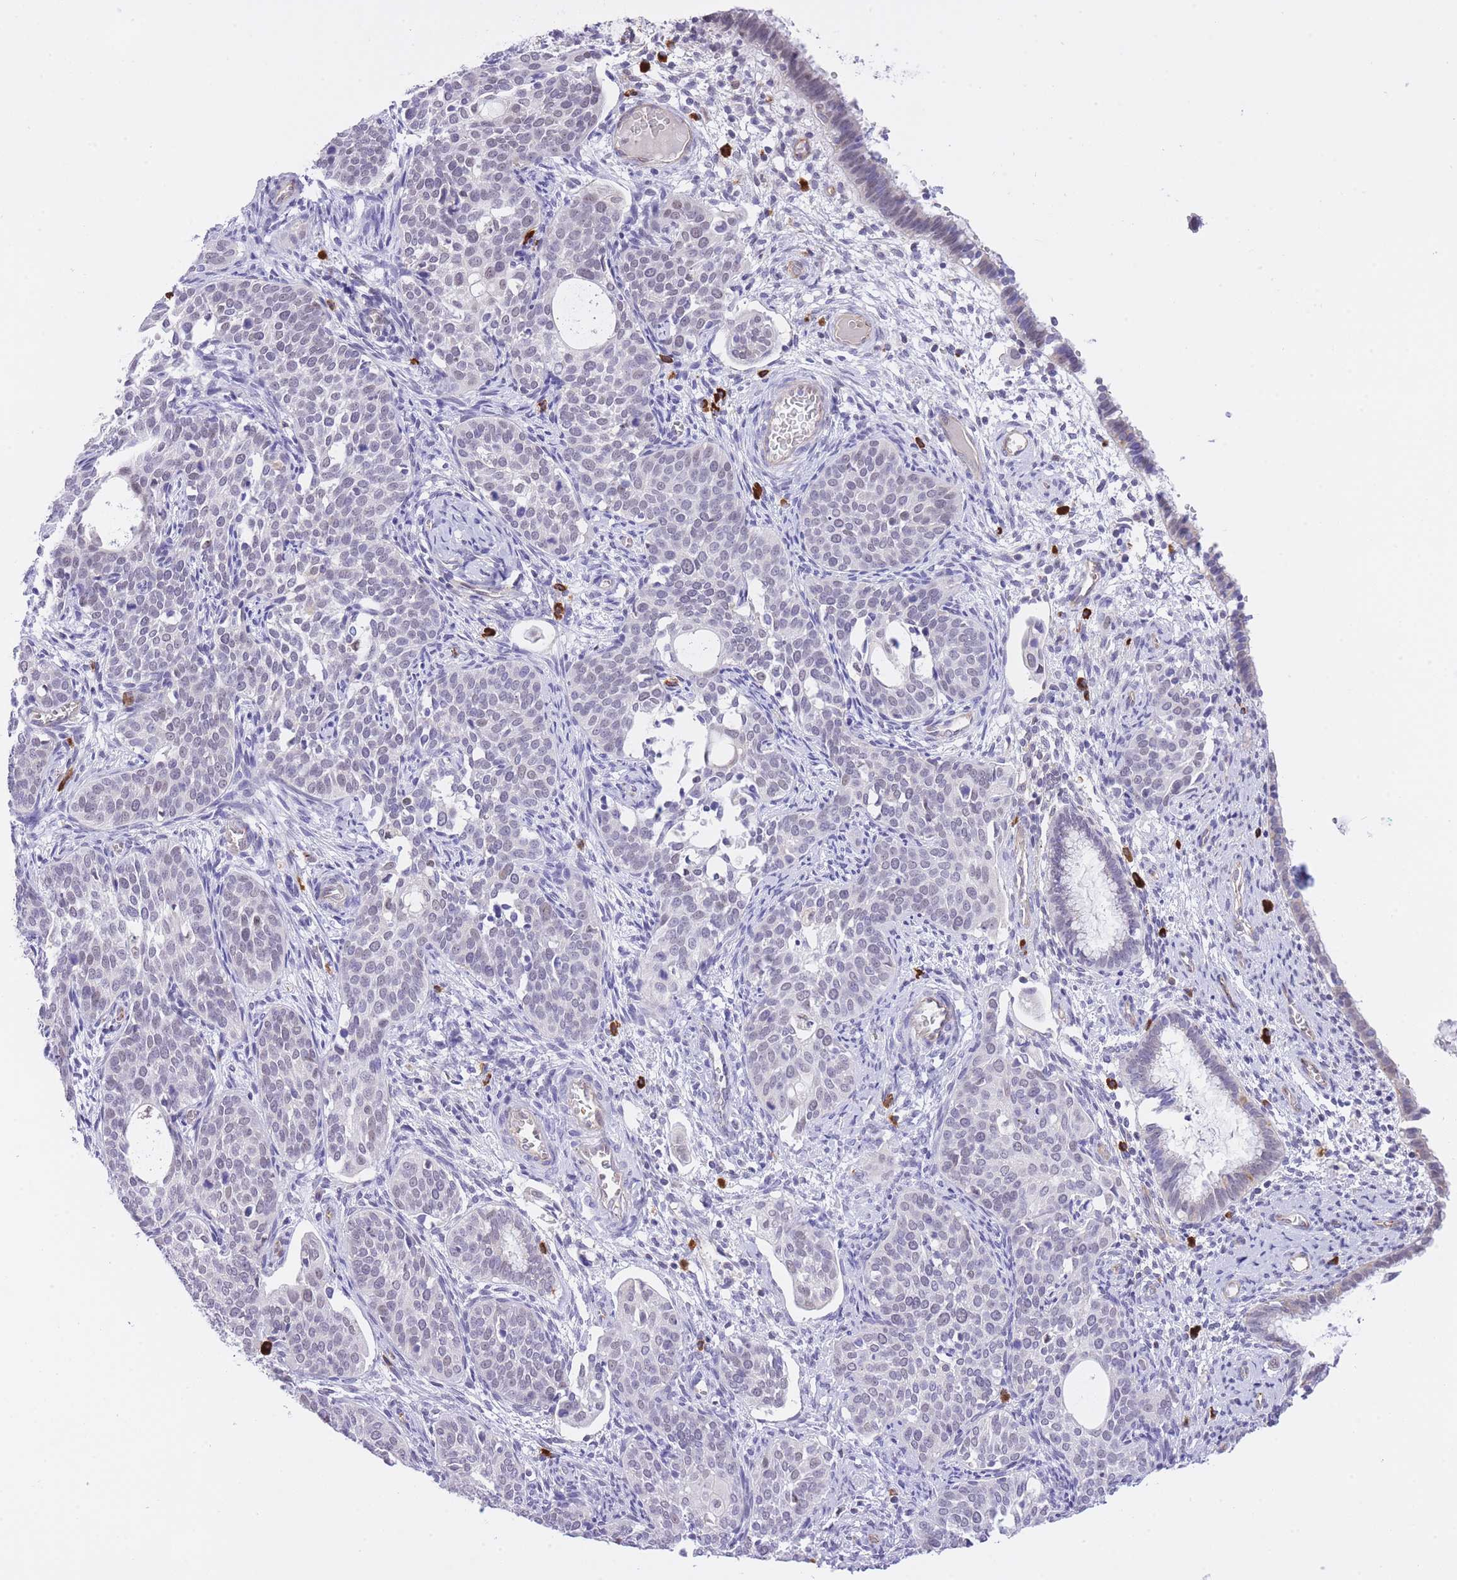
{"staining": {"intensity": "negative", "quantity": "none", "location": "none"}, "tissue": "cervical cancer", "cell_type": "Tumor cells", "image_type": "cancer", "snomed": [{"axis": "morphology", "description": "Squamous cell carcinoma, NOS"}, {"axis": "topography", "description": "Cervix"}], "caption": "Tumor cells show no significant expression in cervical cancer (squamous cell carcinoma). (Stains: DAB (3,3'-diaminobenzidine) immunohistochemistry with hematoxylin counter stain, Microscopy: brightfield microscopy at high magnification).", "gene": "MEIOSIN", "patient": {"sex": "female", "age": 44}}